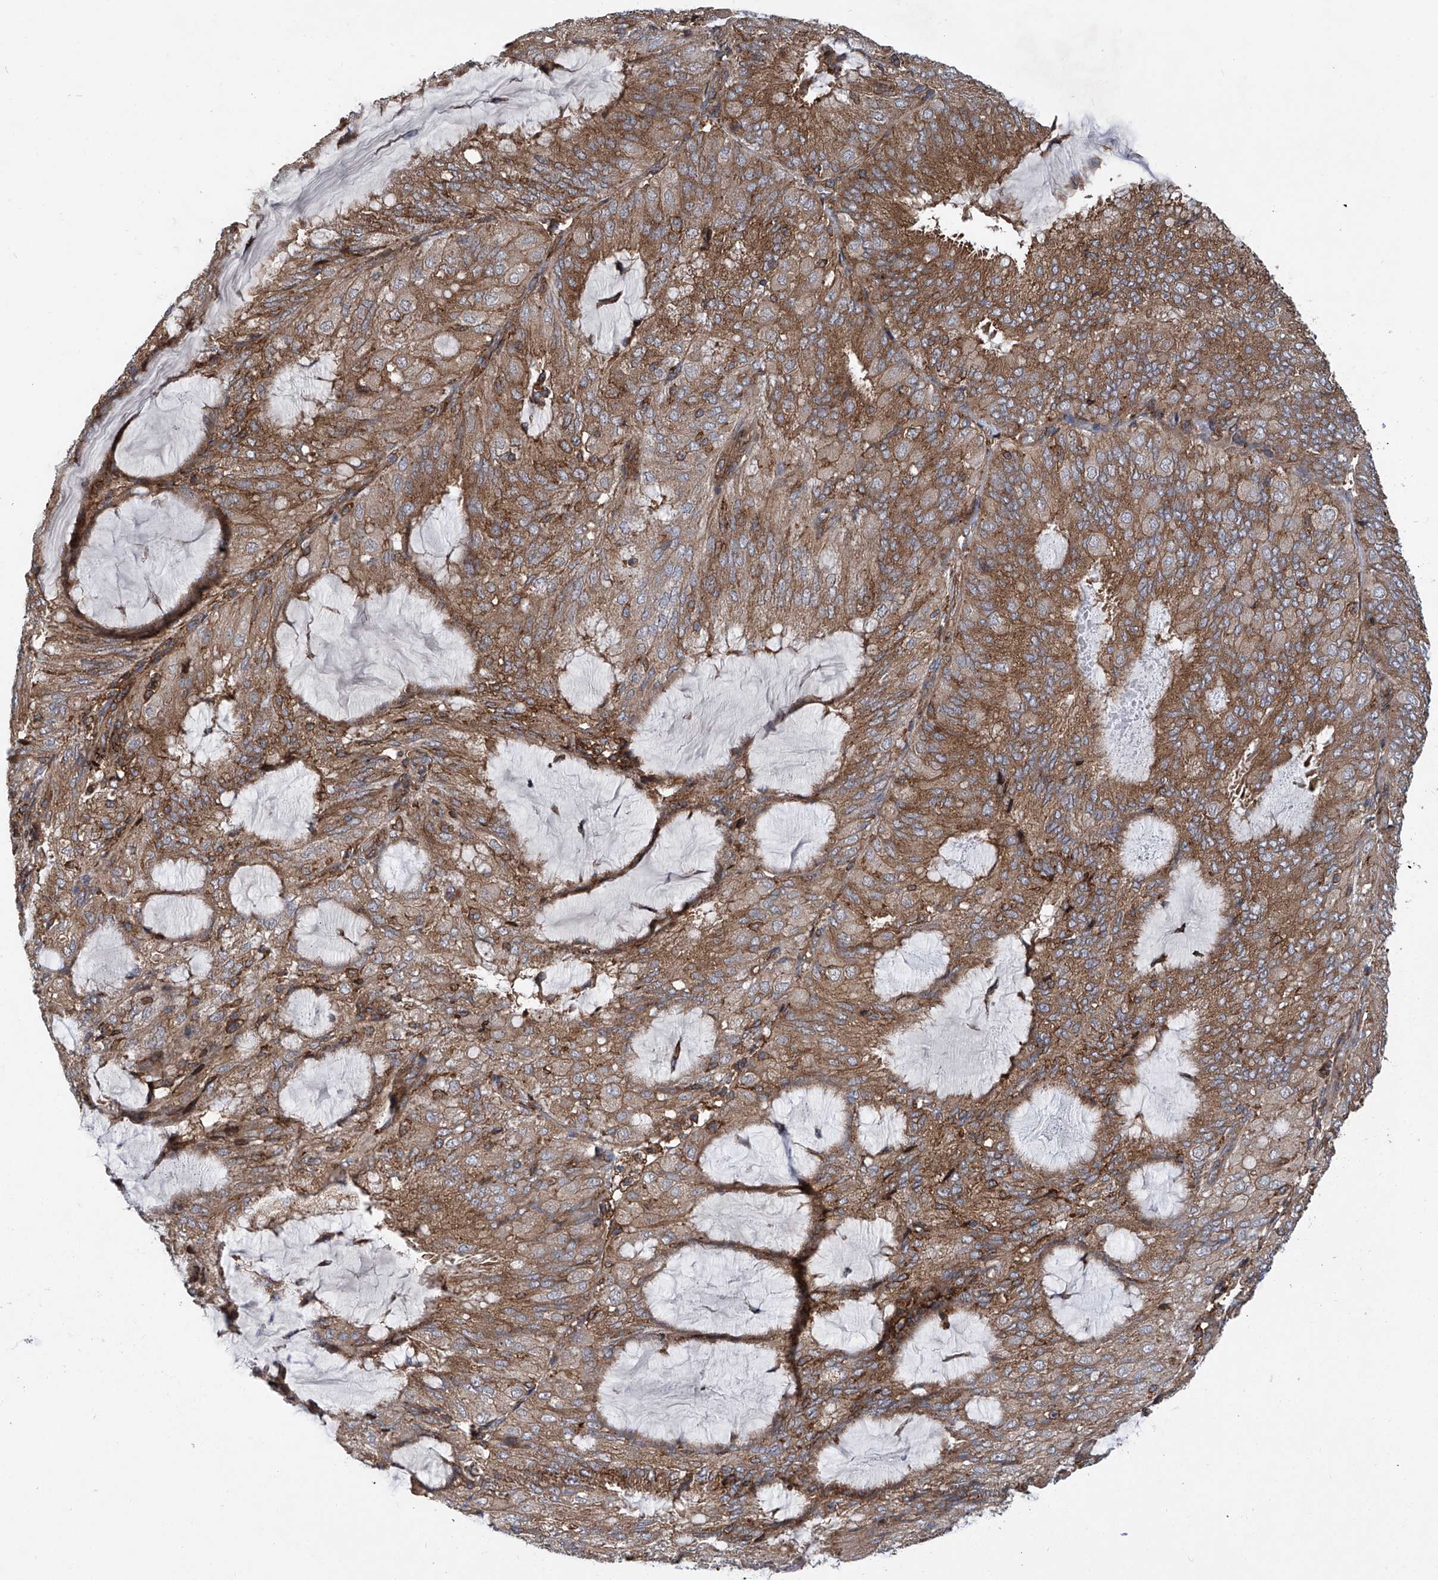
{"staining": {"intensity": "moderate", "quantity": ">75%", "location": "cytoplasmic/membranous"}, "tissue": "endometrial cancer", "cell_type": "Tumor cells", "image_type": "cancer", "snomed": [{"axis": "morphology", "description": "Adenocarcinoma, NOS"}, {"axis": "topography", "description": "Endometrium"}], "caption": "Immunohistochemical staining of adenocarcinoma (endometrial) exhibits medium levels of moderate cytoplasmic/membranous expression in approximately >75% of tumor cells.", "gene": "SMAP1", "patient": {"sex": "female", "age": 81}}